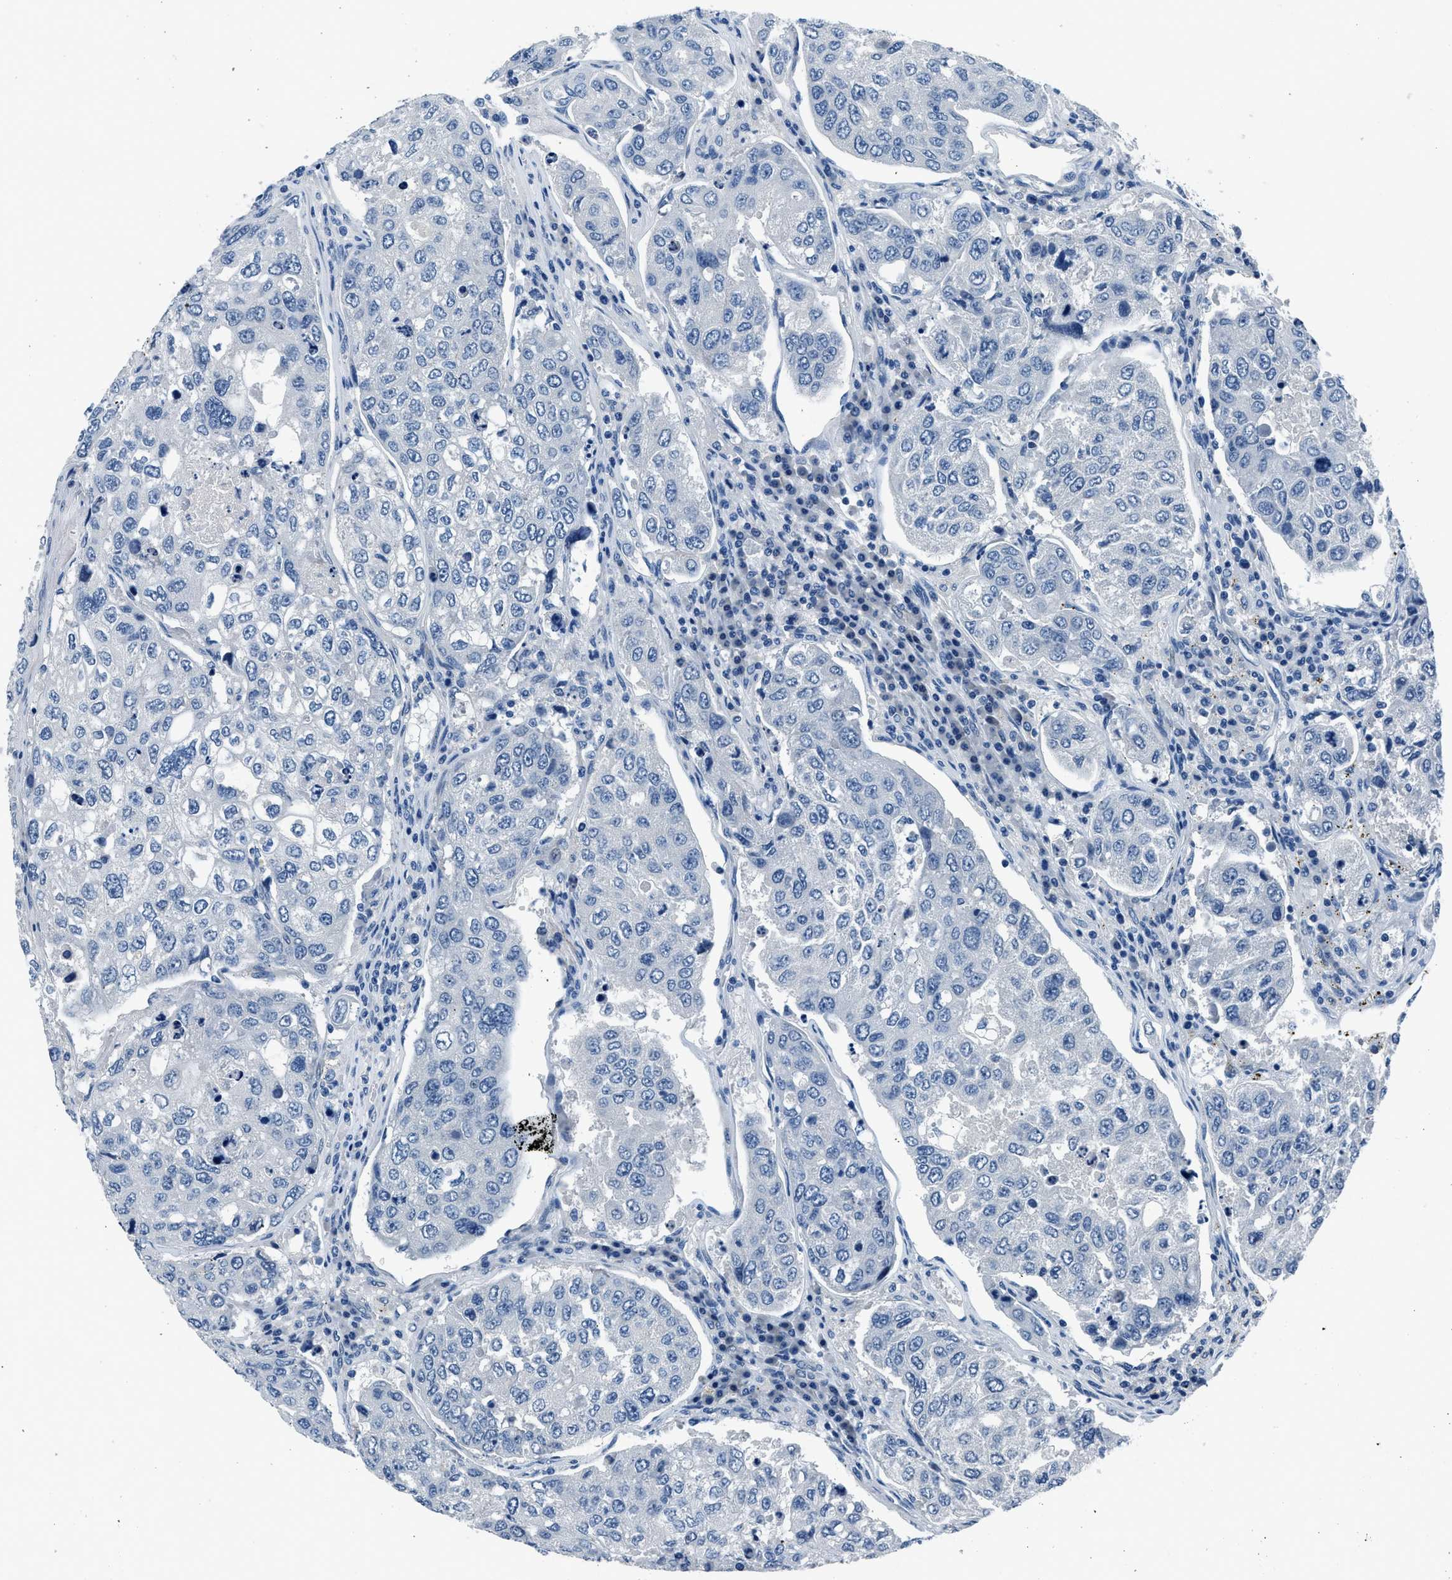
{"staining": {"intensity": "negative", "quantity": "none", "location": "none"}, "tissue": "urothelial cancer", "cell_type": "Tumor cells", "image_type": "cancer", "snomed": [{"axis": "morphology", "description": "Urothelial carcinoma, High grade"}, {"axis": "topography", "description": "Lymph node"}, {"axis": "topography", "description": "Urinary bladder"}], "caption": "This is an IHC photomicrograph of urothelial cancer. There is no staining in tumor cells.", "gene": "GJA3", "patient": {"sex": "male", "age": 51}}